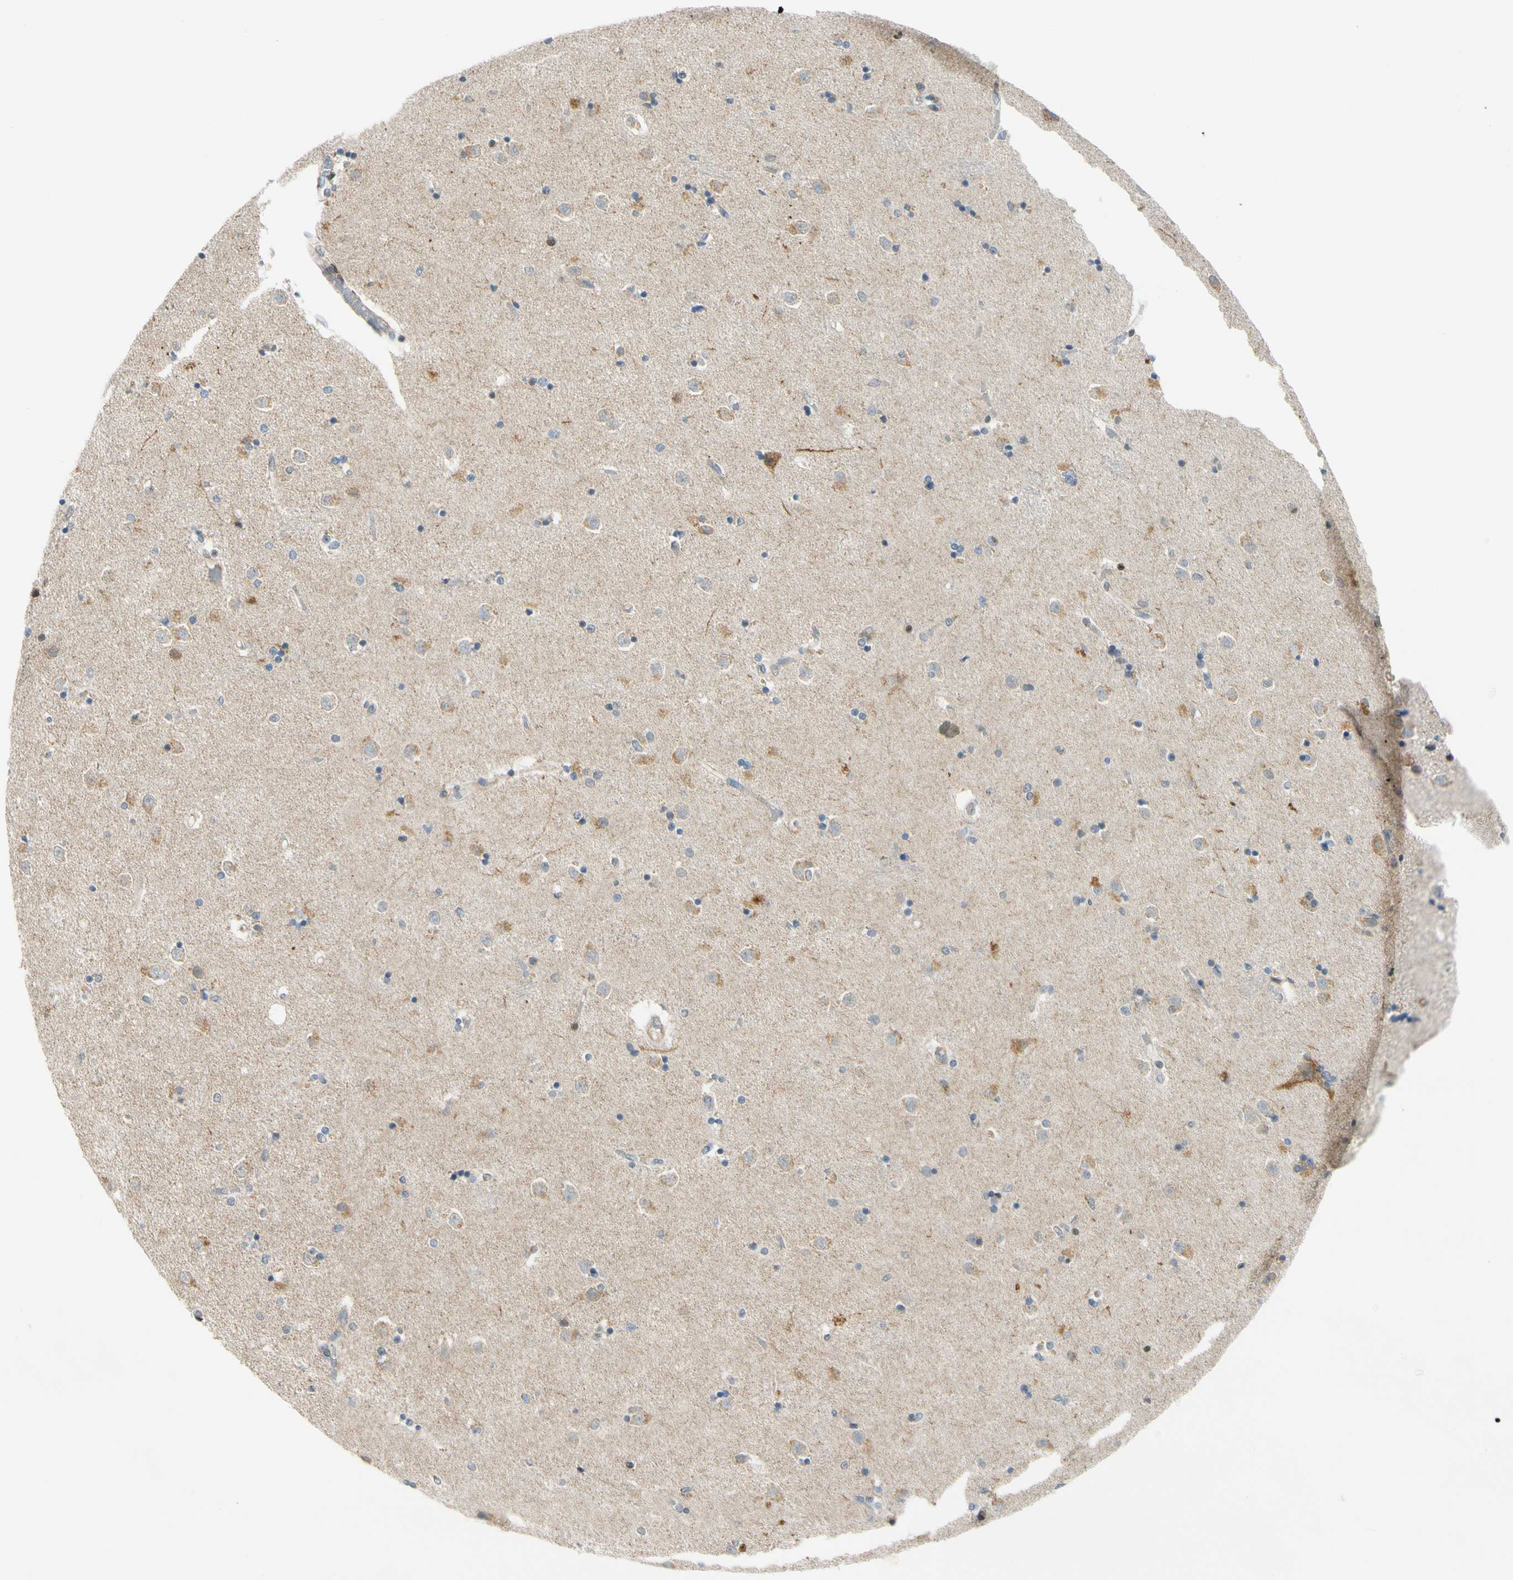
{"staining": {"intensity": "negative", "quantity": "none", "location": "none"}, "tissue": "caudate", "cell_type": "Glial cells", "image_type": "normal", "snomed": [{"axis": "morphology", "description": "Normal tissue, NOS"}, {"axis": "topography", "description": "Lateral ventricle wall"}], "caption": "A histopathology image of human caudate is negative for staining in glial cells. (Stains: DAB (3,3'-diaminobenzidine) IHC with hematoxylin counter stain, Microscopy: brightfield microscopy at high magnification).", "gene": "FHL2", "patient": {"sex": "female", "age": 54}}